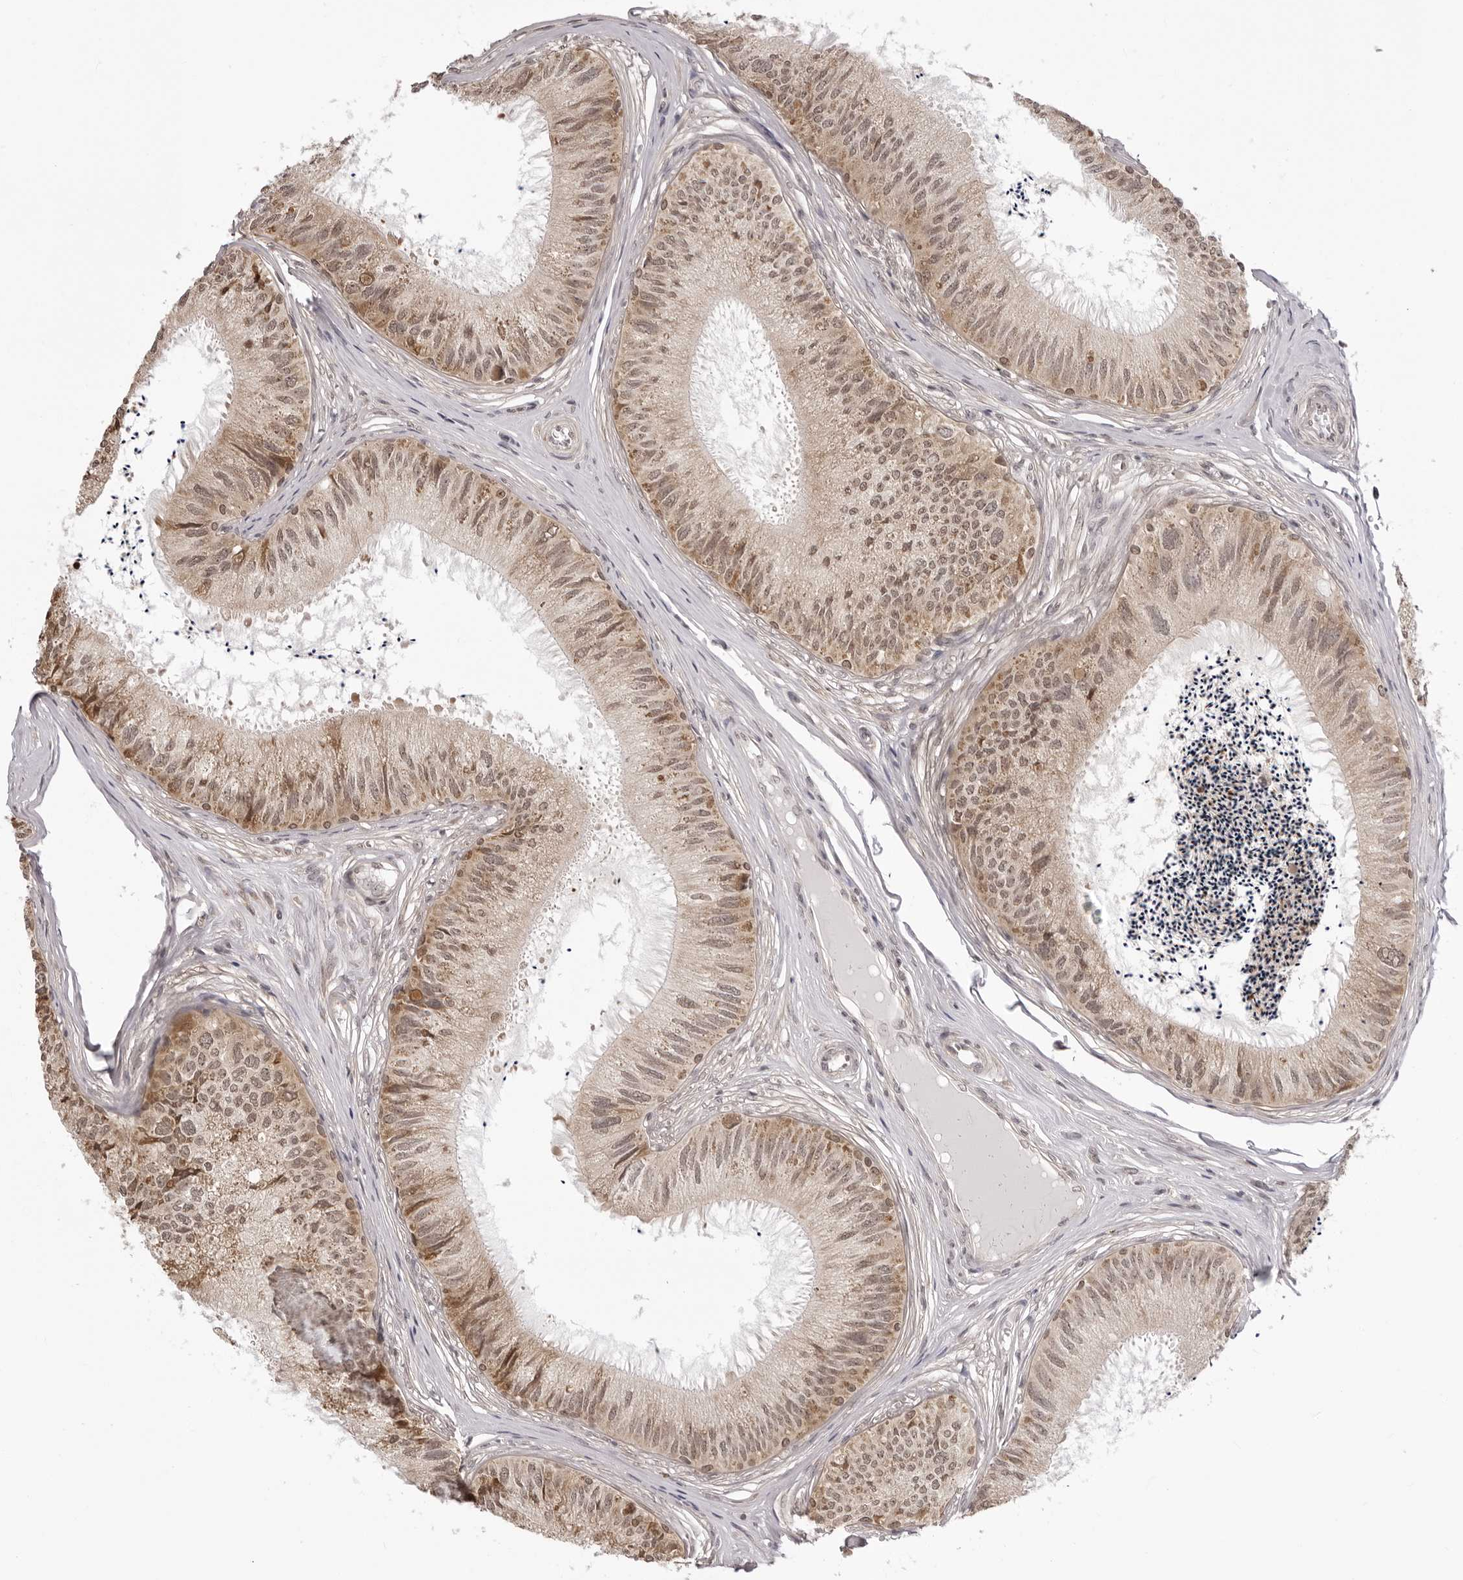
{"staining": {"intensity": "moderate", "quantity": ">75%", "location": "cytoplasmic/membranous,nuclear"}, "tissue": "epididymis", "cell_type": "Glandular cells", "image_type": "normal", "snomed": [{"axis": "morphology", "description": "Normal tissue, NOS"}, {"axis": "topography", "description": "Epididymis"}], "caption": "Immunohistochemical staining of unremarkable epididymis shows moderate cytoplasmic/membranous,nuclear protein positivity in approximately >75% of glandular cells.", "gene": "ZC3H11A", "patient": {"sex": "male", "age": 79}}